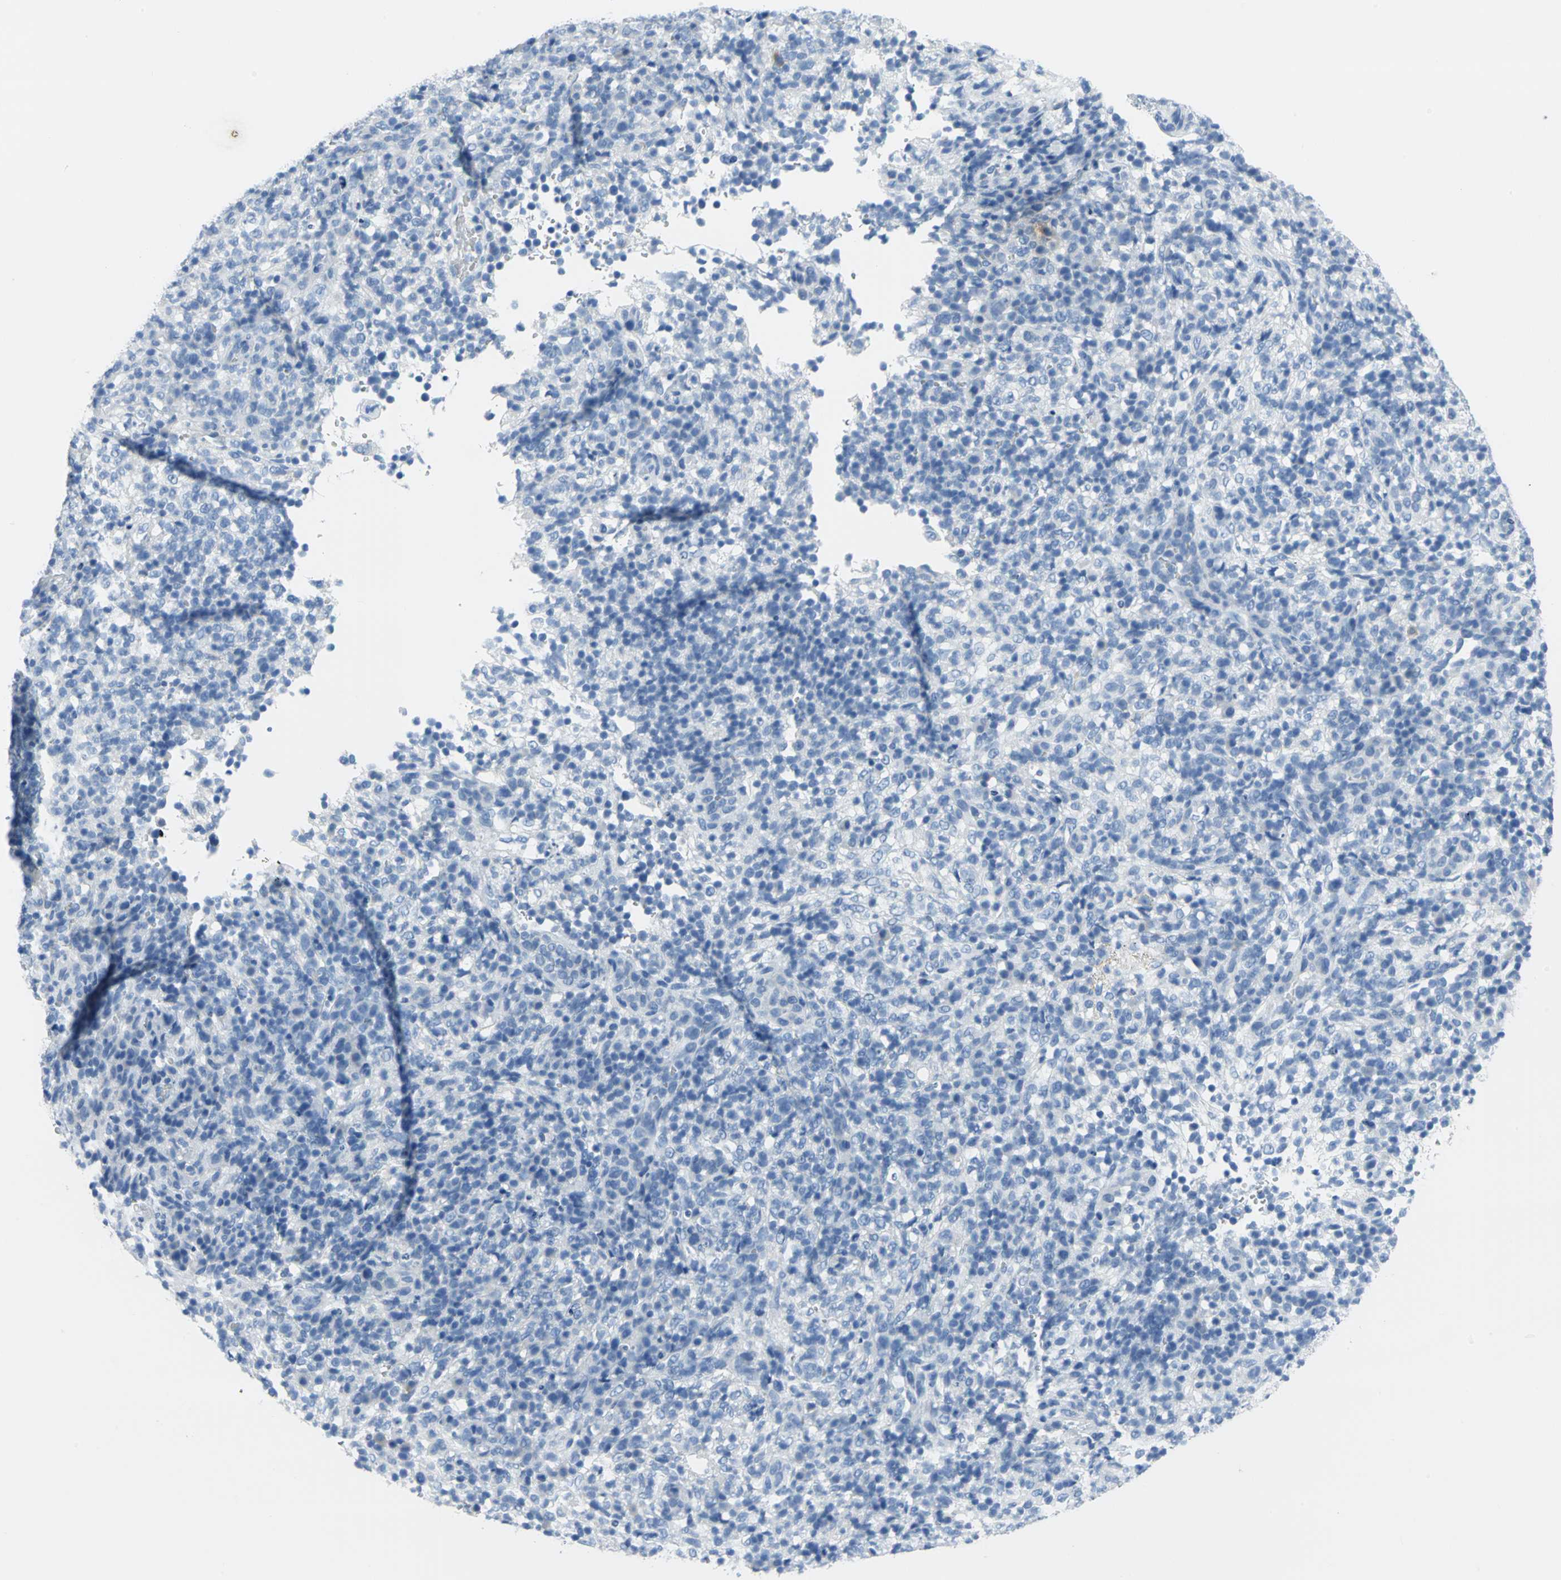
{"staining": {"intensity": "negative", "quantity": "none", "location": "none"}, "tissue": "lymphoma", "cell_type": "Tumor cells", "image_type": "cancer", "snomed": [{"axis": "morphology", "description": "Malignant lymphoma, non-Hodgkin's type, High grade"}, {"axis": "topography", "description": "Lymph node"}], "caption": "Protein analysis of malignant lymphoma, non-Hodgkin's type (high-grade) shows no significant expression in tumor cells.", "gene": "SFN", "patient": {"sex": "female", "age": 76}}